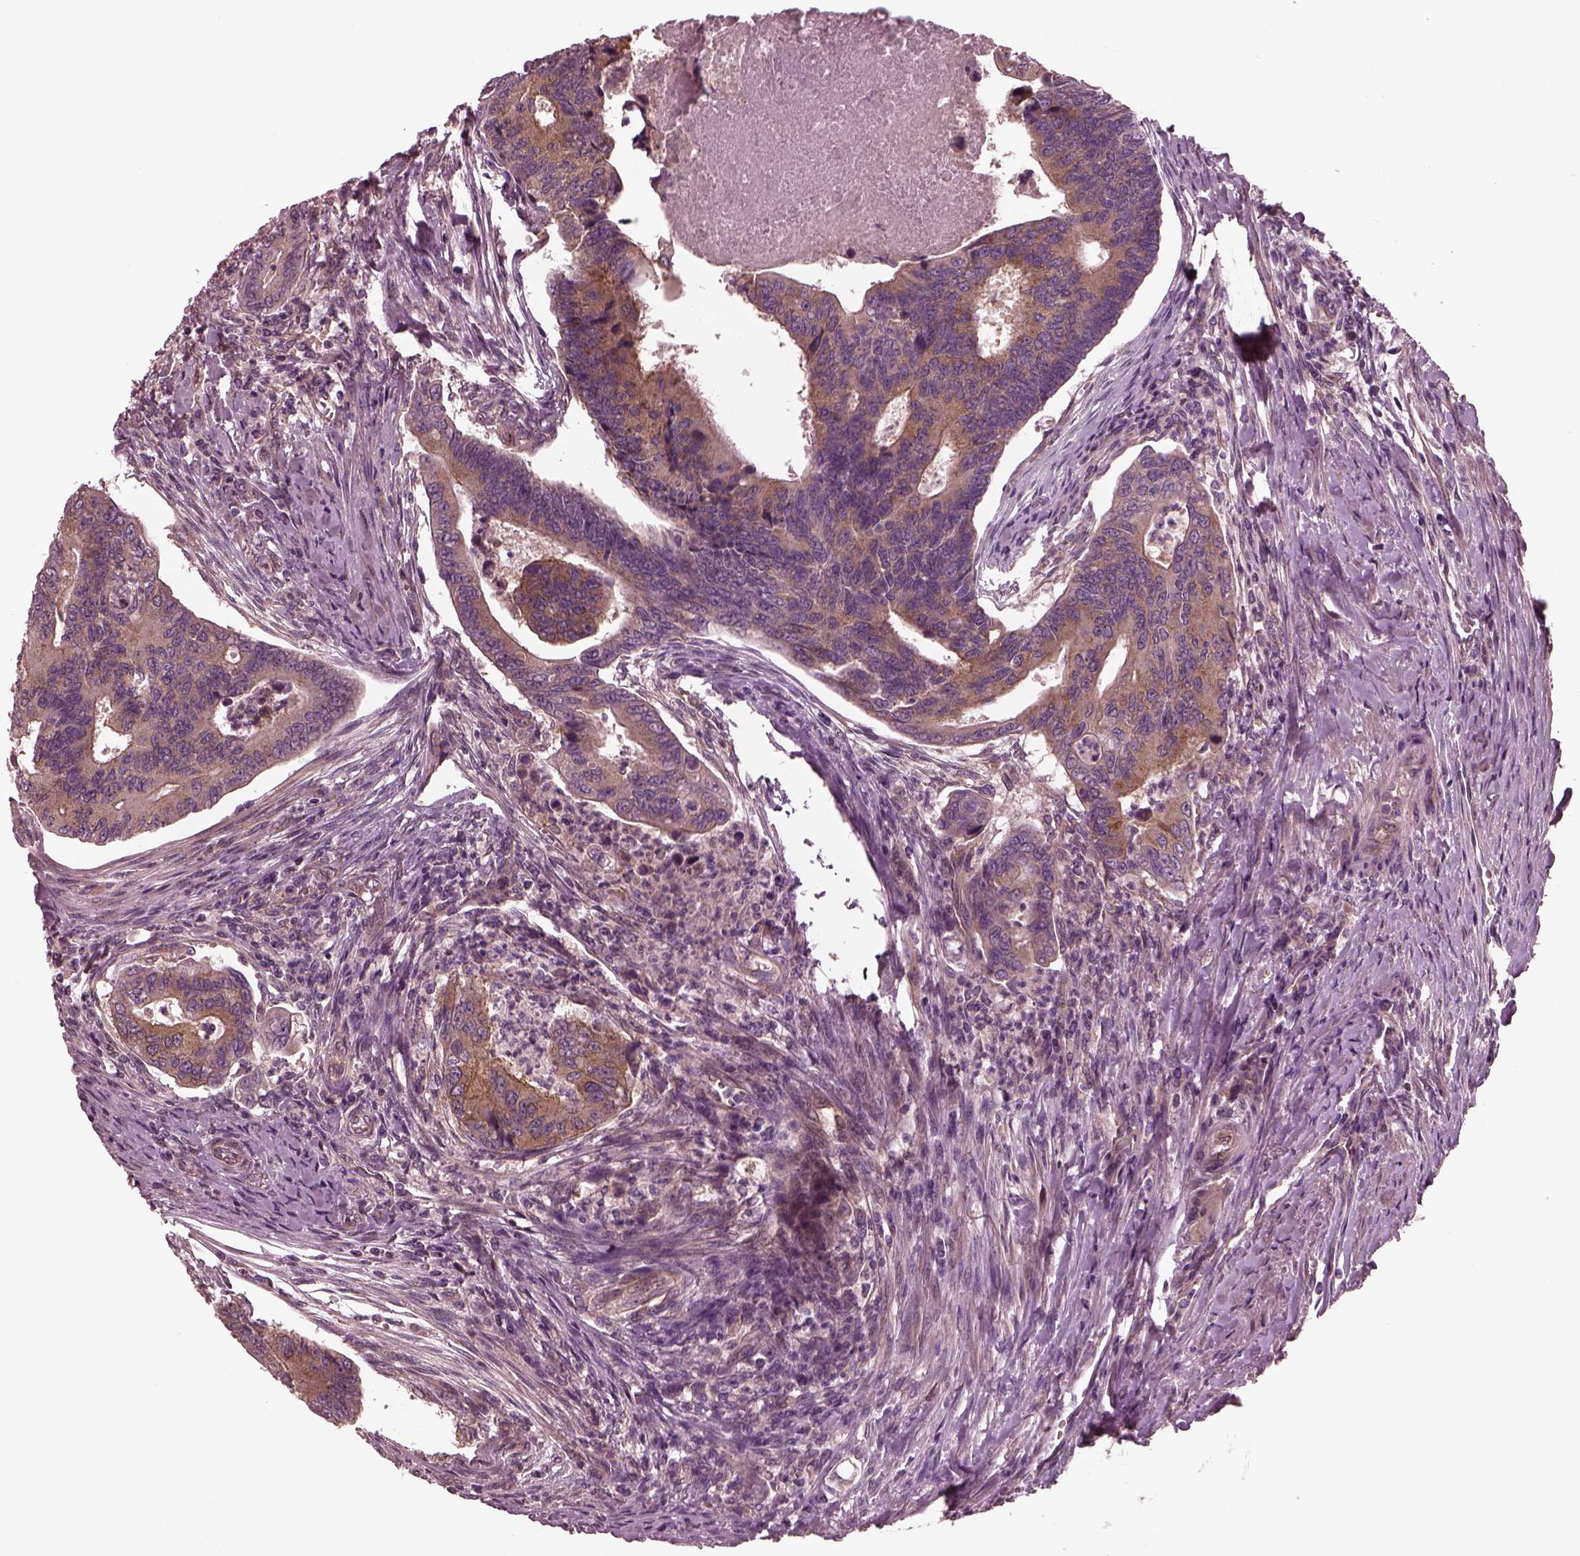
{"staining": {"intensity": "moderate", "quantity": ">75%", "location": "cytoplasmic/membranous"}, "tissue": "colorectal cancer", "cell_type": "Tumor cells", "image_type": "cancer", "snomed": [{"axis": "morphology", "description": "Adenocarcinoma, NOS"}, {"axis": "topography", "description": "Colon"}], "caption": "Brown immunohistochemical staining in human adenocarcinoma (colorectal) shows moderate cytoplasmic/membranous staining in approximately >75% of tumor cells.", "gene": "TUBG1", "patient": {"sex": "female", "age": 67}}